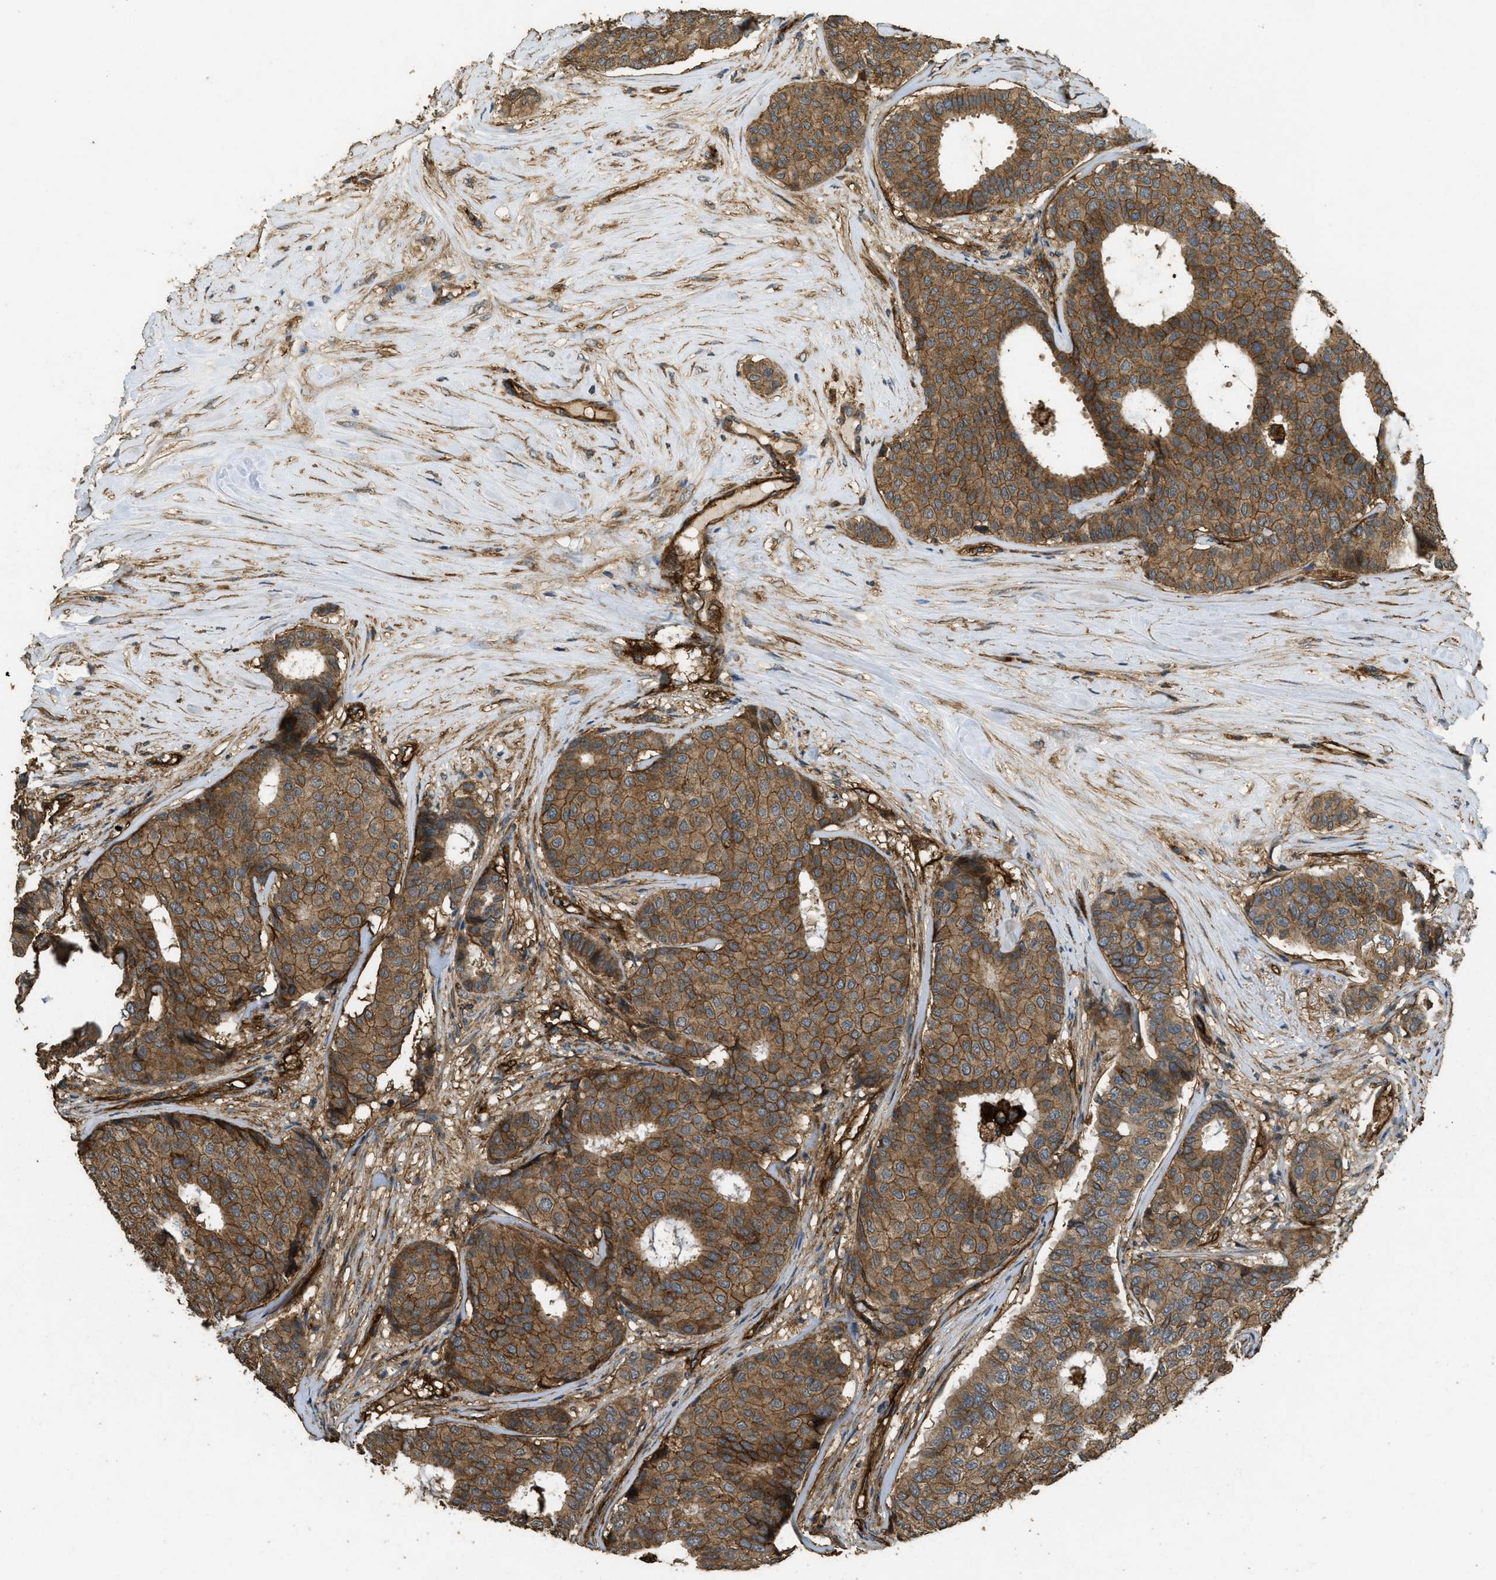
{"staining": {"intensity": "moderate", "quantity": ">75%", "location": "cytoplasmic/membranous"}, "tissue": "breast cancer", "cell_type": "Tumor cells", "image_type": "cancer", "snomed": [{"axis": "morphology", "description": "Duct carcinoma"}, {"axis": "topography", "description": "Breast"}], "caption": "This is an image of IHC staining of breast cancer, which shows moderate staining in the cytoplasmic/membranous of tumor cells.", "gene": "CD276", "patient": {"sex": "female", "age": 75}}